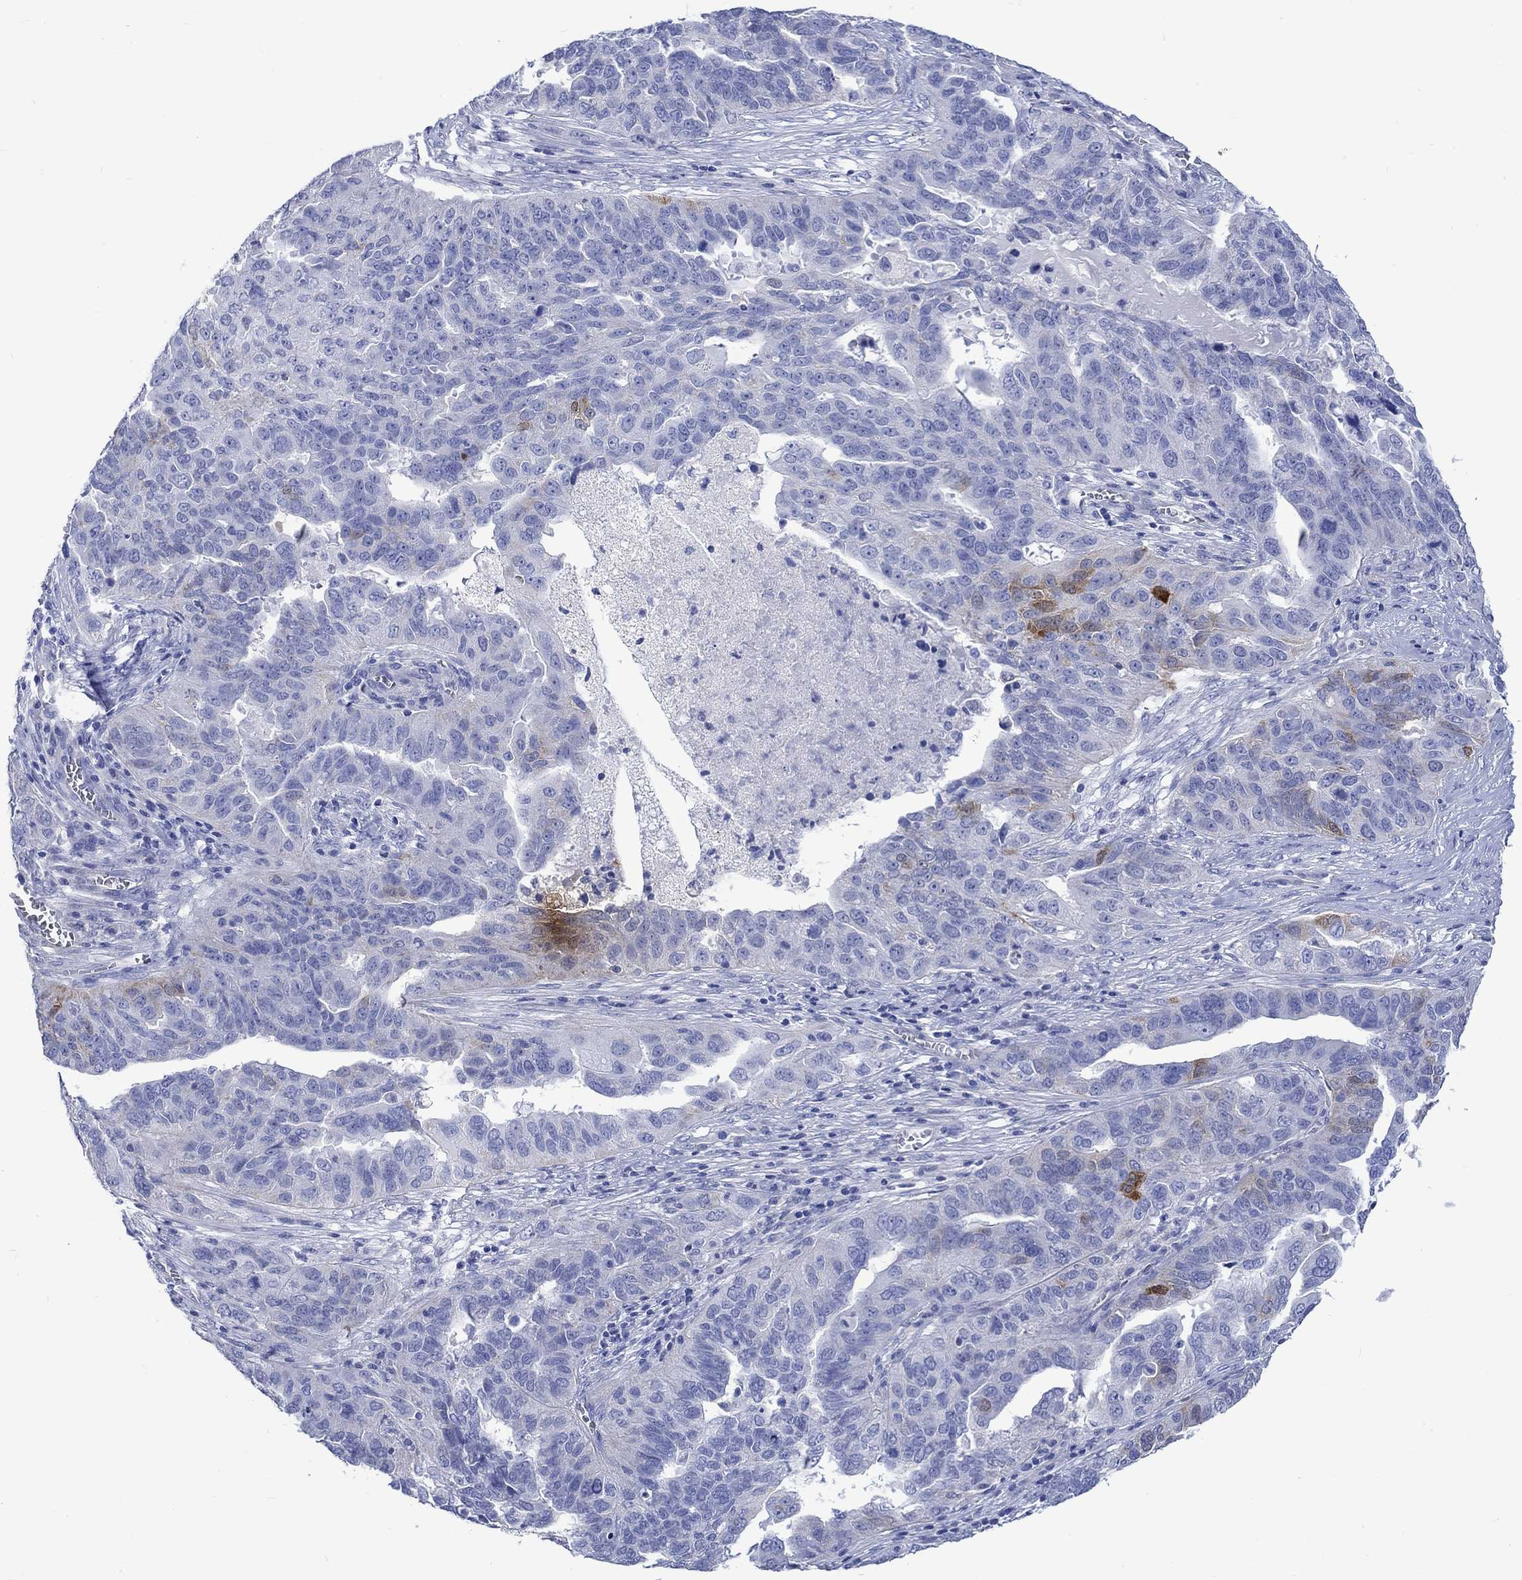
{"staining": {"intensity": "moderate", "quantity": "<25%", "location": "cytoplasmic/membranous"}, "tissue": "ovarian cancer", "cell_type": "Tumor cells", "image_type": "cancer", "snomed": [{"axis": "morphology", "description": "Carcinoma, endometroid"}, {"axis": "topography", "description": "Soft tissue"}, {"axis": "topography", "description": "Ovary"}], "caption": "A micrograph of human endometroid carcinoma (ovarian) stained for a protein reveals moderate cytoplasmic/membranous brown staining in tumor cells. (Brightfield microscopy of DAB IHC at high magnification).", "gene": "CPLX2", "patient": {"sex": "female", "age": 52}}